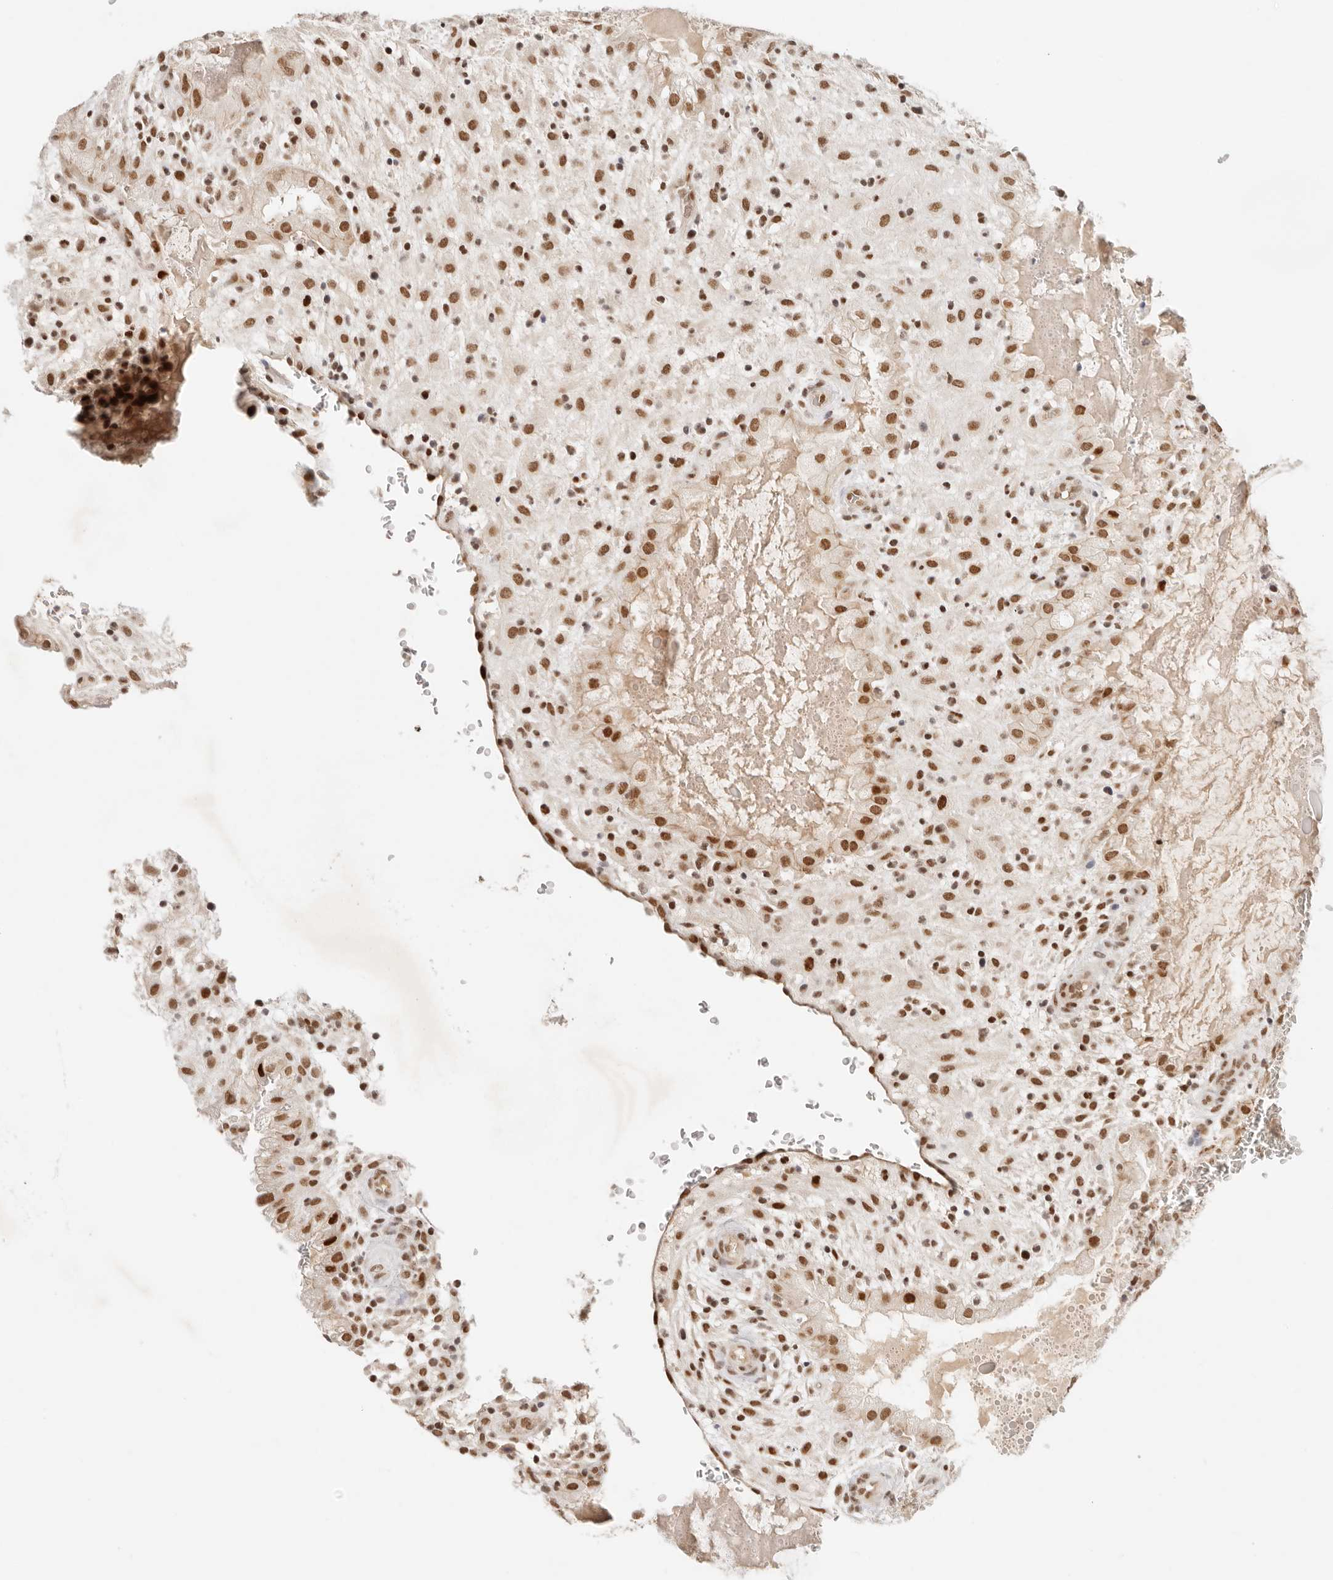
{"staining": {"intensity": "strong", "quantity": ">75%", "location": "nuclear"}, "tissue": "placenta", "cell_type": "Decidual cells", "image_type": "normal", "snomed": [{"axis": "morphology", "description": "Normal tissue, NOS"}, {"axis": "topography", "description": "Placenta"}], "caption": "Brown immunohistochemical staining in normal placenta exhibits strong nuclear positivity in about >75% of decidual cells.", "gene": "HOXC5", "patient": {"sex": "female", "age": 35}}